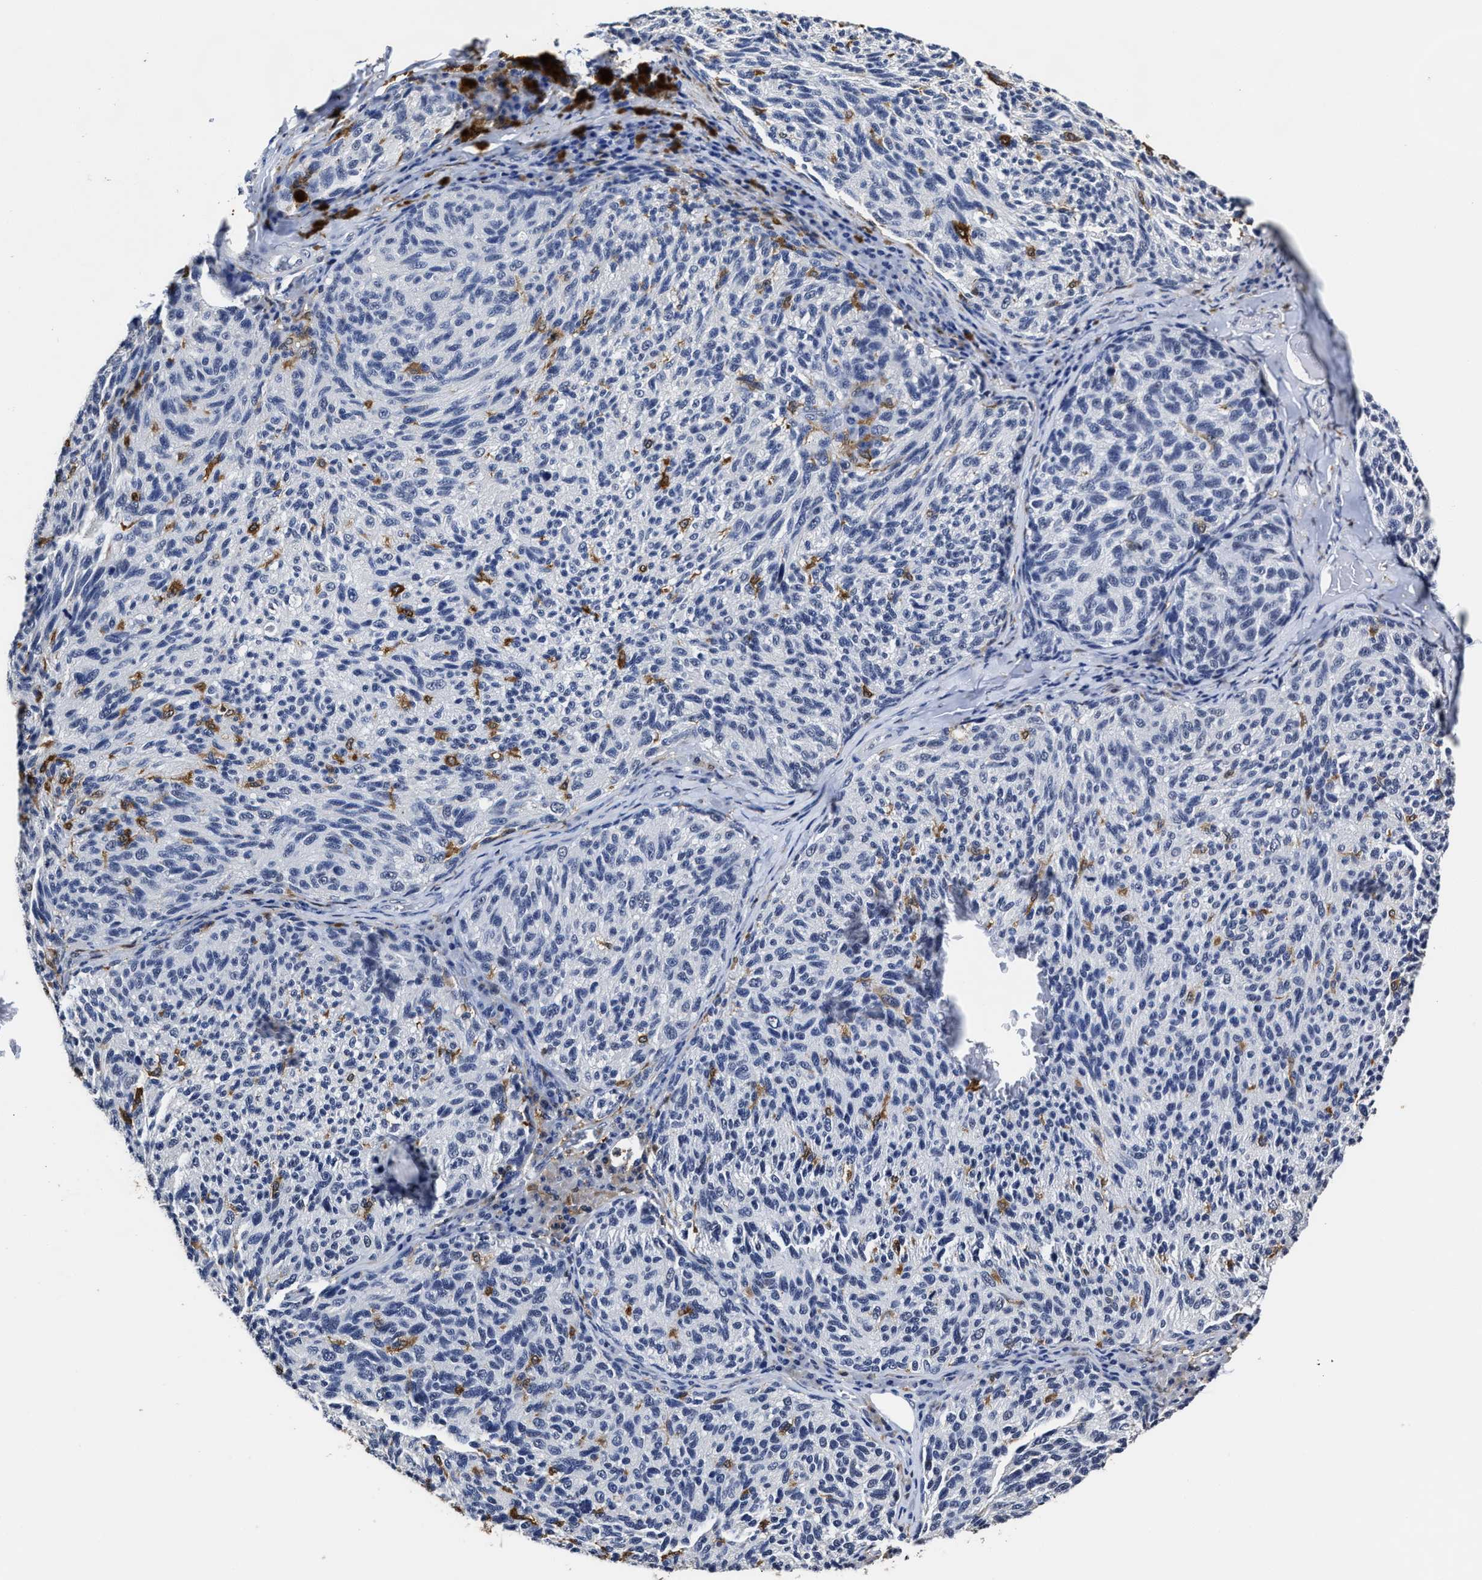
{"staining": {"intensity": "negative", "quantity": "none", "location": "none"}, "tissue": "melanoma", "cell_type": "Tumor cells", "image_type": "cancer", "snomed": [{"axis": "morphology", "description": "Malignant melanoma, NOS"}, {"axis": "topography", "description": "Skin"}], "caption": "Protein analysis of malignant melanoma reveals no significant positivity in tumor cells. (DAB (3,3'-diaminobenzidine) immunohistochemistry with hematoxylin counter stain).", "gene": "PRPF4B", "patient": {"sex": "female", "age": 73}}